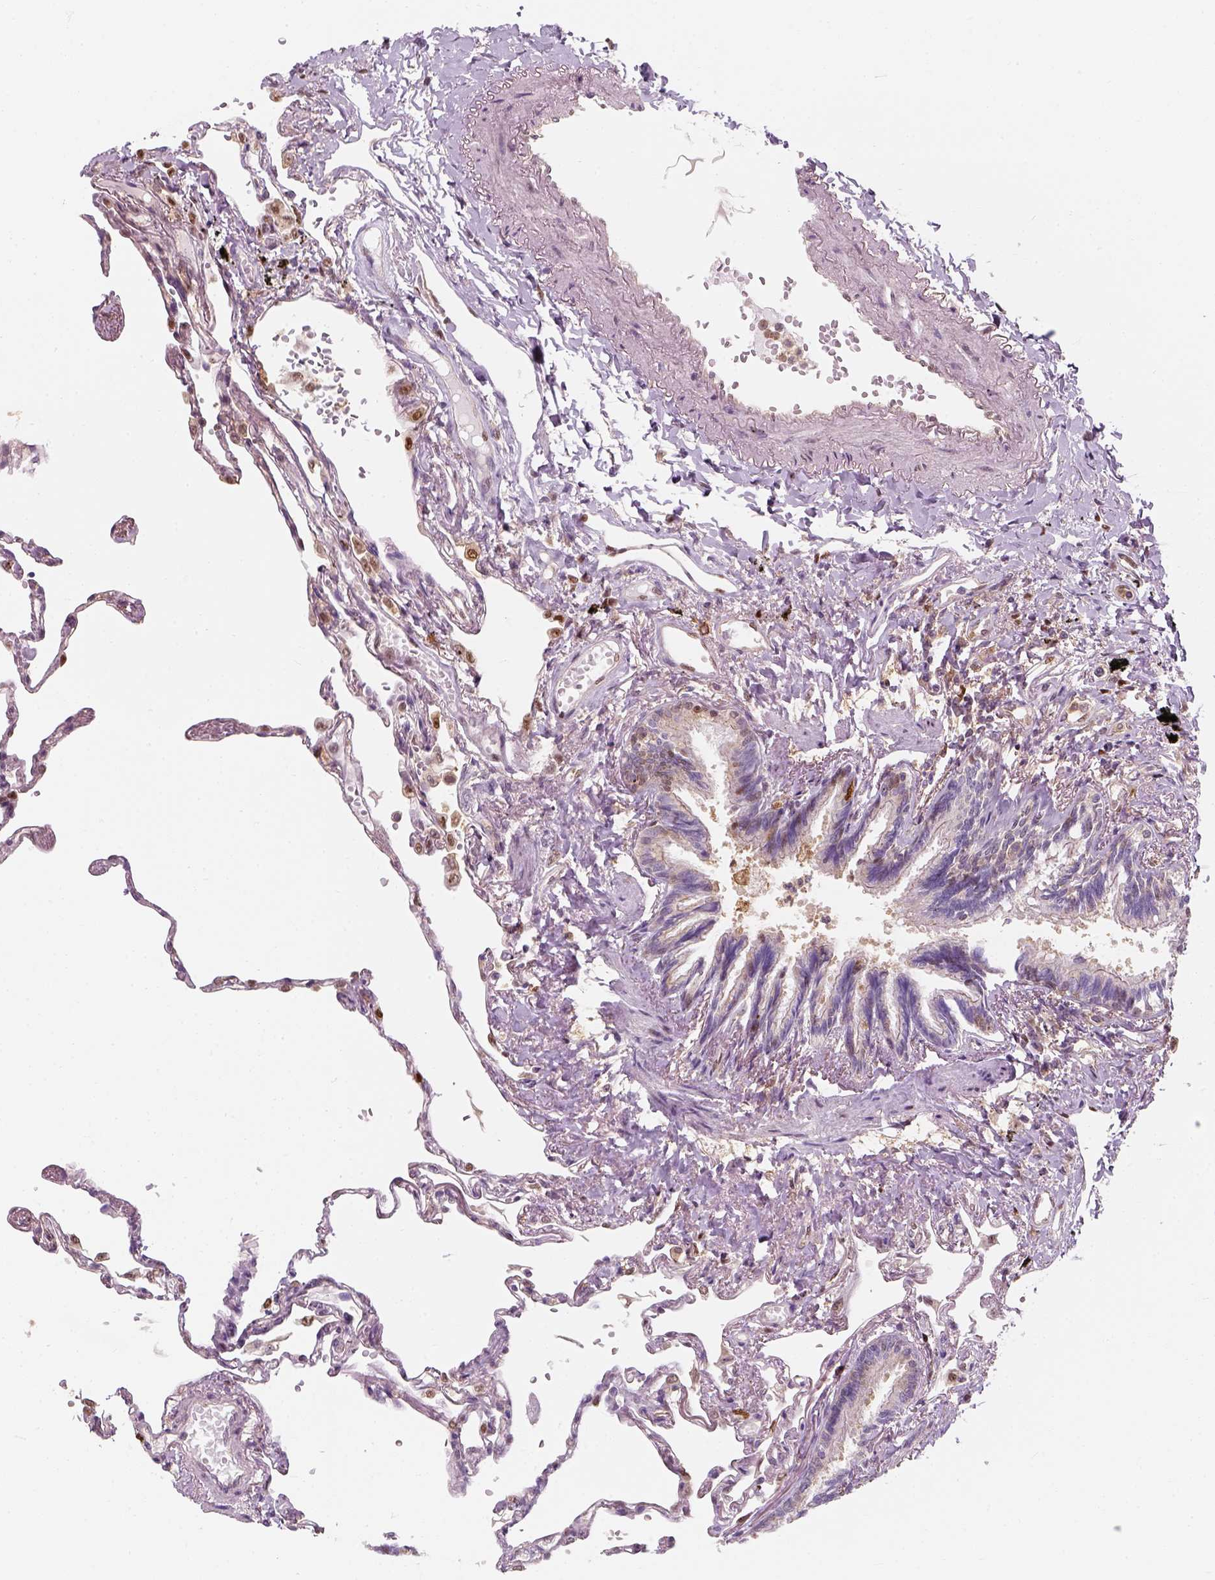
{"staining": {"intensity": "strong", "quantity": "<25%", "location": "nuclear"}, "tissue": "lung", "cell_type": "Alveolar cells", "image_type": "normal", "snomed": [{"axis": "morphology", "description": "Normal tissue, NOS"}, {"axis": "topography", "description": "Lung"}], "caption": "Strong nuclear protein positivity is seen in approximately <25% of alveolar cells in lung.", "gene": "SQSTM1", "patient": {"sex": "male", "age": 78}}